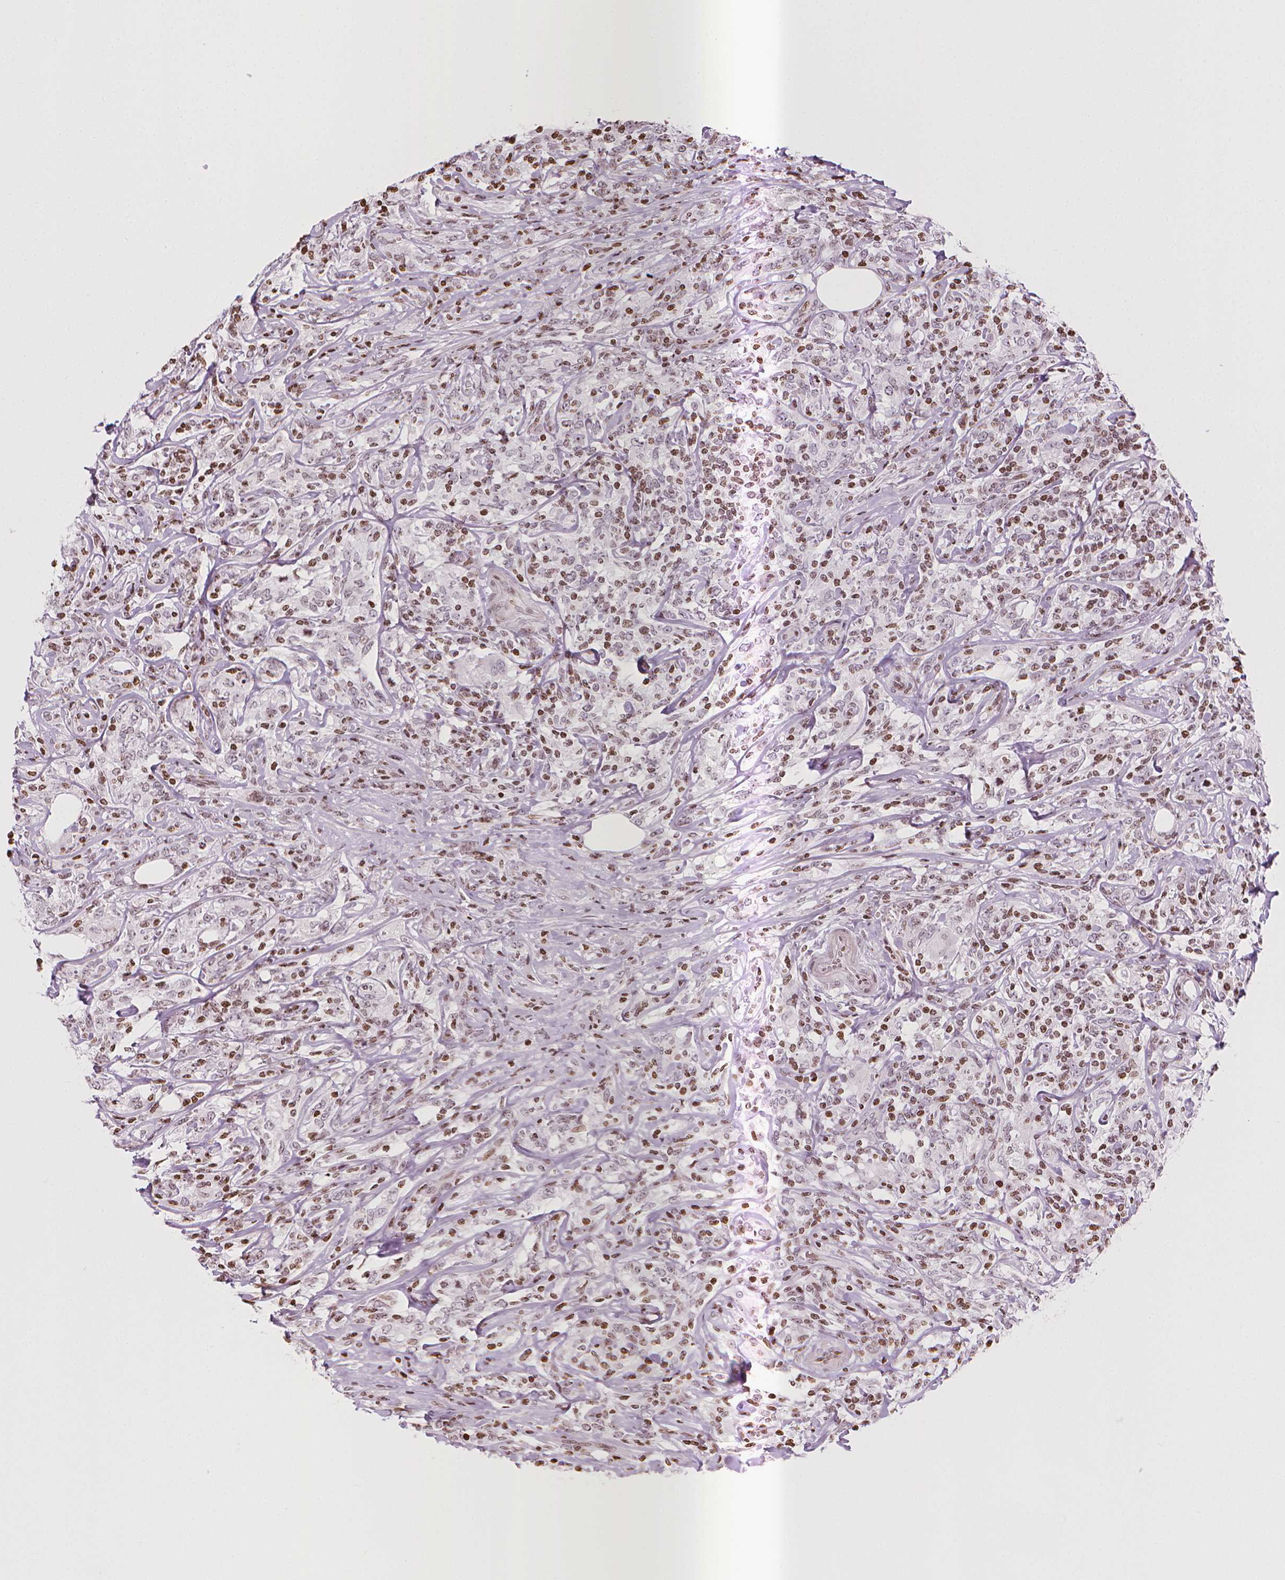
{"staining": {"intensity": "negative", "quantity": "none", "location": "none"}, "tissue": "lymphoma", "cell_type": "Tumor cells", "image_type": "cancer", "snomed": [{"axis": "morphology", "description": "Malignant lymphoma, non-Hodgkin's type, High grade"}, {"axis": "topography", "description": "Lymph node"}], "caption": "Immunohistochemistry photomicrograph of lymphoma stained for a protein (brown), which demonstrates no staining in tumor cells.", "gene": "PIP4K2A", "patient": {"sex": "female", "age": 84}}